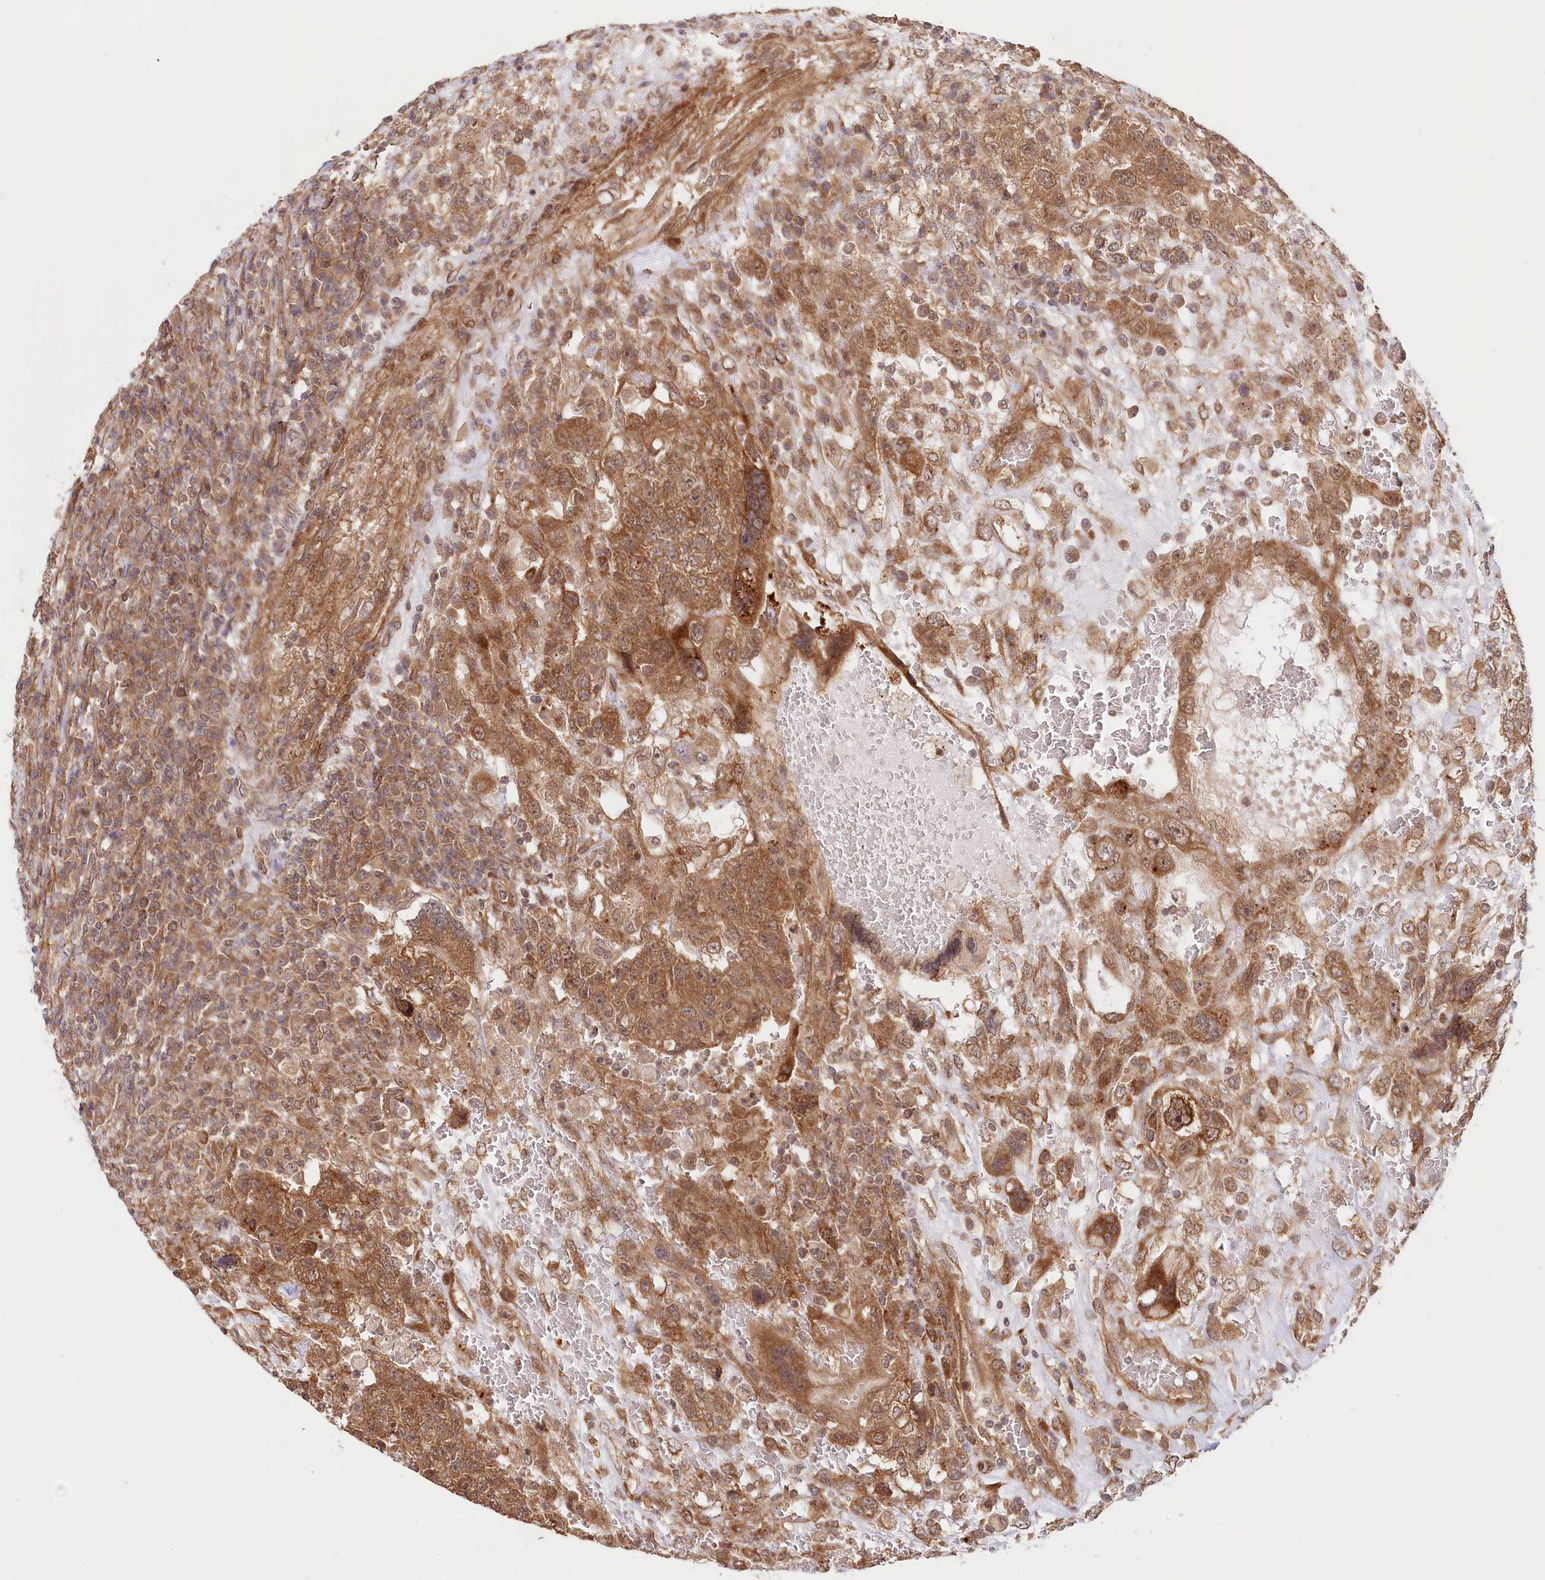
{"staining": {"intensity": "strong", "quantity": ">75%", "location": "cytoplasmic/membranous"}, "tissue": "testis cancer", "cell_type": "Tumor cells", "image_type": "cancer", "snomed": [{"axis": "morphology", "description": "Carcinoma, Embryonal, NOS"}, {"axis": "topography", "description": "Testis"}], "caption": "This image demonstrates testis embryonal carcinoma stained with immunohistochemistry (IHC) to label a protein in brown. The cytoplasmic/membranous of tumor cells show strong positivity for the protein. Nuclei are counter-stained blue.", "gene": "CEP70", "patient": {"sex": "male", "age": 26}}